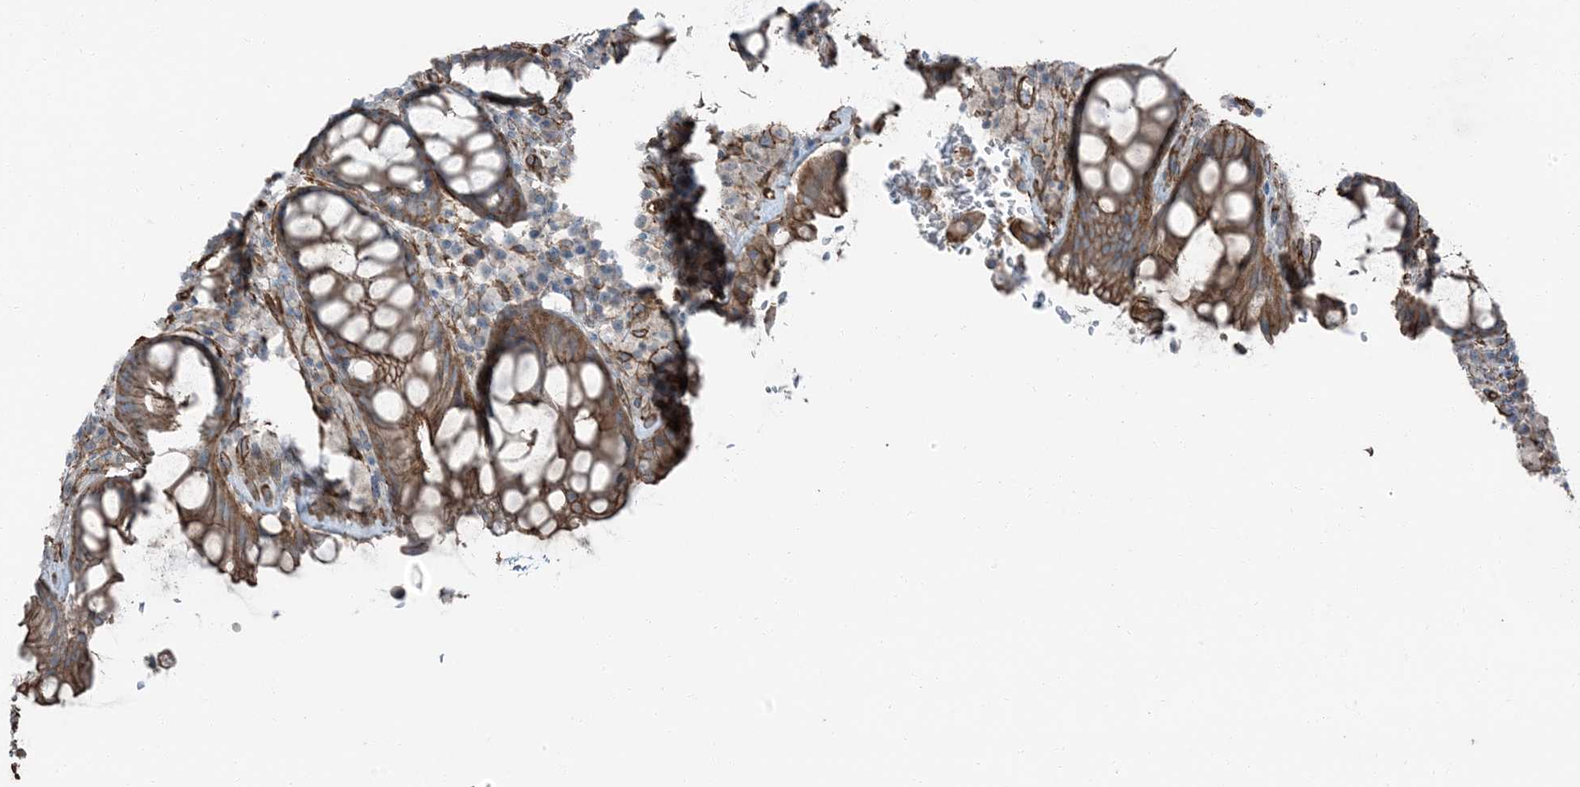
{"staining": {"intensity": "moderate", "quantity": ">75%", "location": "cytoplasmic/membranous"}, "tissue": "rectum", "cell_type": "Glandular cells", "image_type": "normal", "snomed": [{"axis": "morphology", "description": "Normal tissue, NOS"}, {"axis": "topography", "description": "Rectum"}], "caption": "Human rectum stained for a protein (brown) displays moderate cytoplasmic/membranous positive positivity in about >75% of glandular cells.", "gene": "ZFP90", "patient": {"sex": "male", "age": 64}}